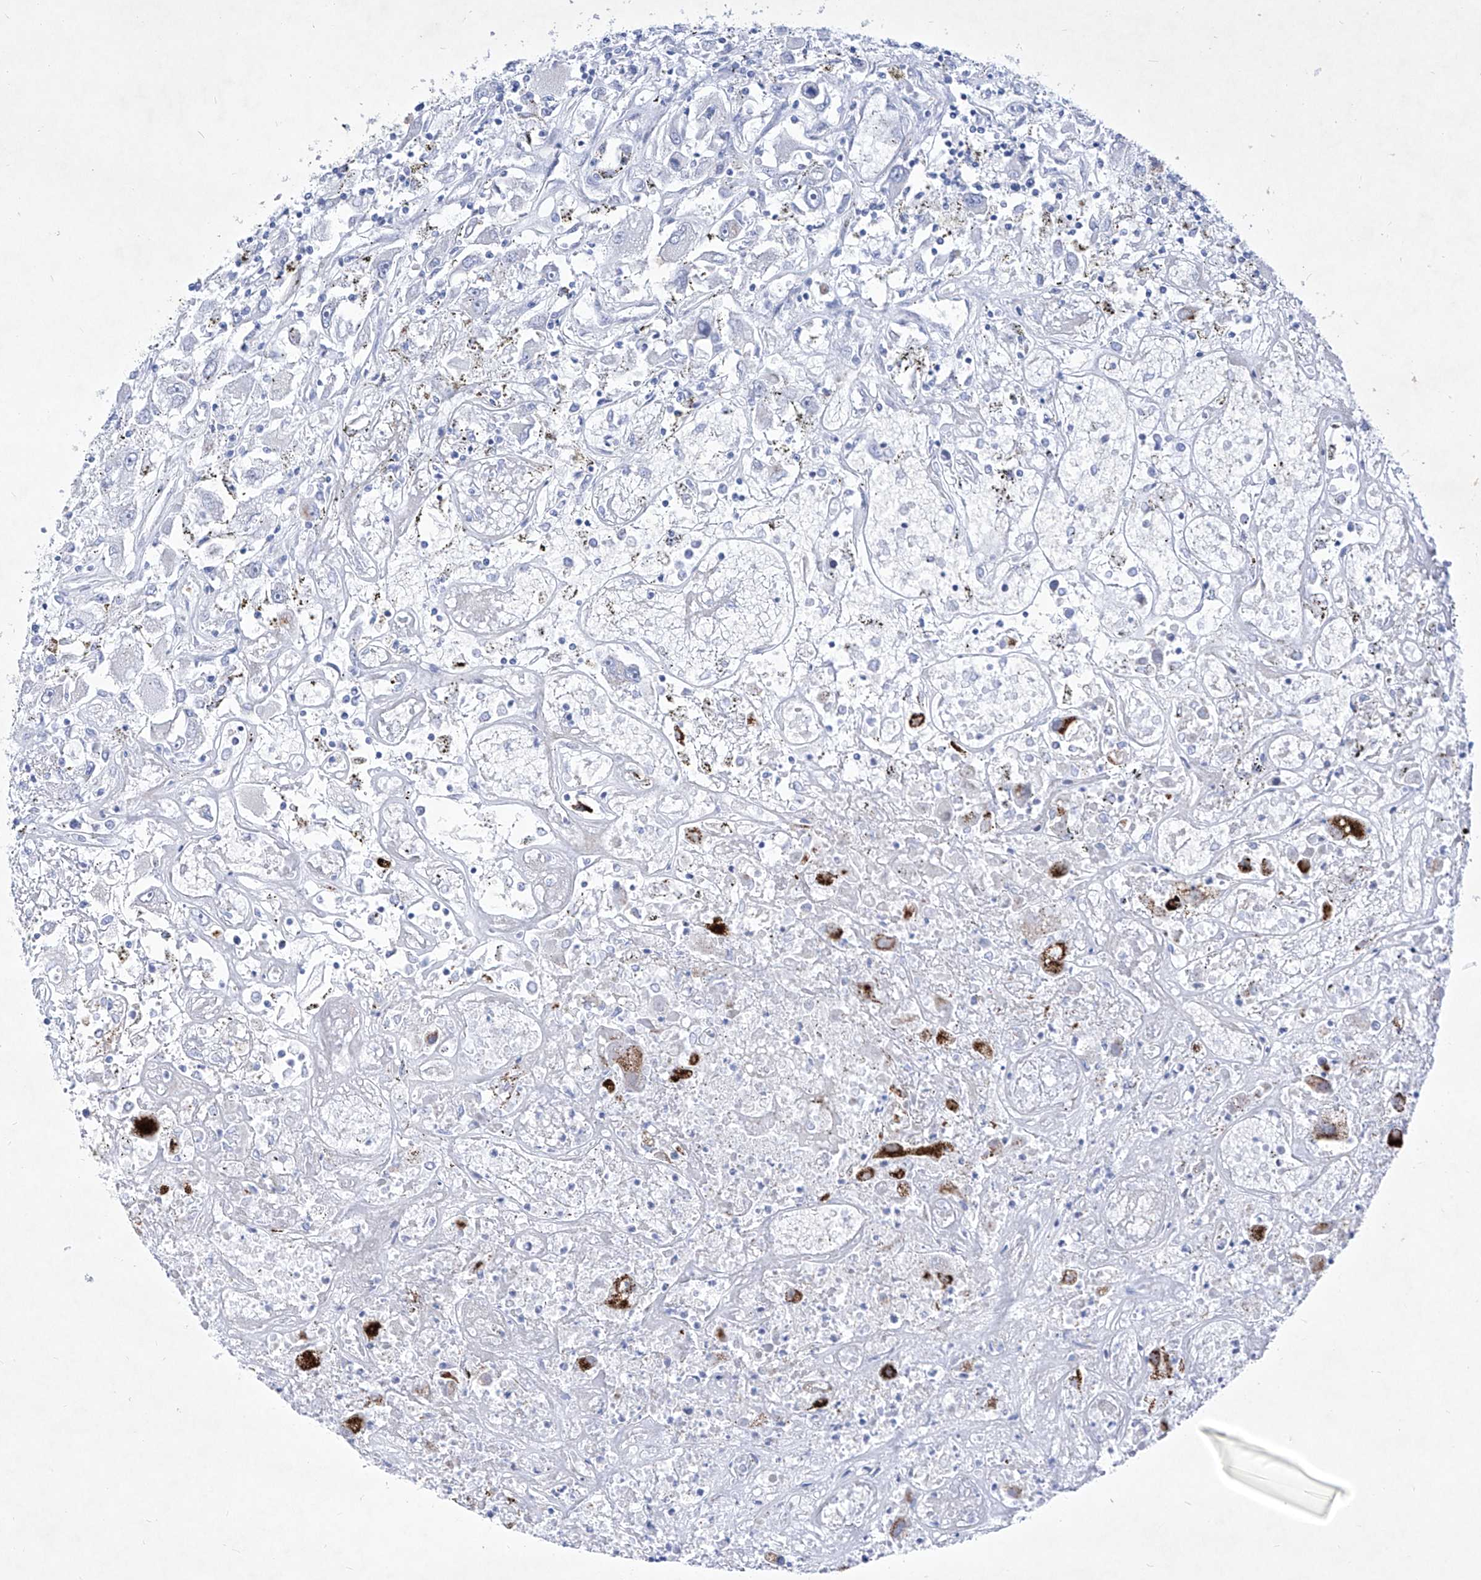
{"staining": {"intensity": "moderate", "quantity": "<25%", "location": "cytoplasmic/membranous"}, "tissue": "renal cancer", "cell_type": "Tumor cells", "image_type": "cancer", "snomed": [{"axis": "morphology", "description": "Adenocarcinoma, NOS"}, {"axis": "topography", "description": "Kidney"}], "caption": "Human renal adenocarcinoma stained with a brown dye exhibits moderate cytoplasmic/membranous positive staining in approximately <25% of tumor cells.", "gene": "C1orf87", "patient": {"sex": "female", "age": 52}}